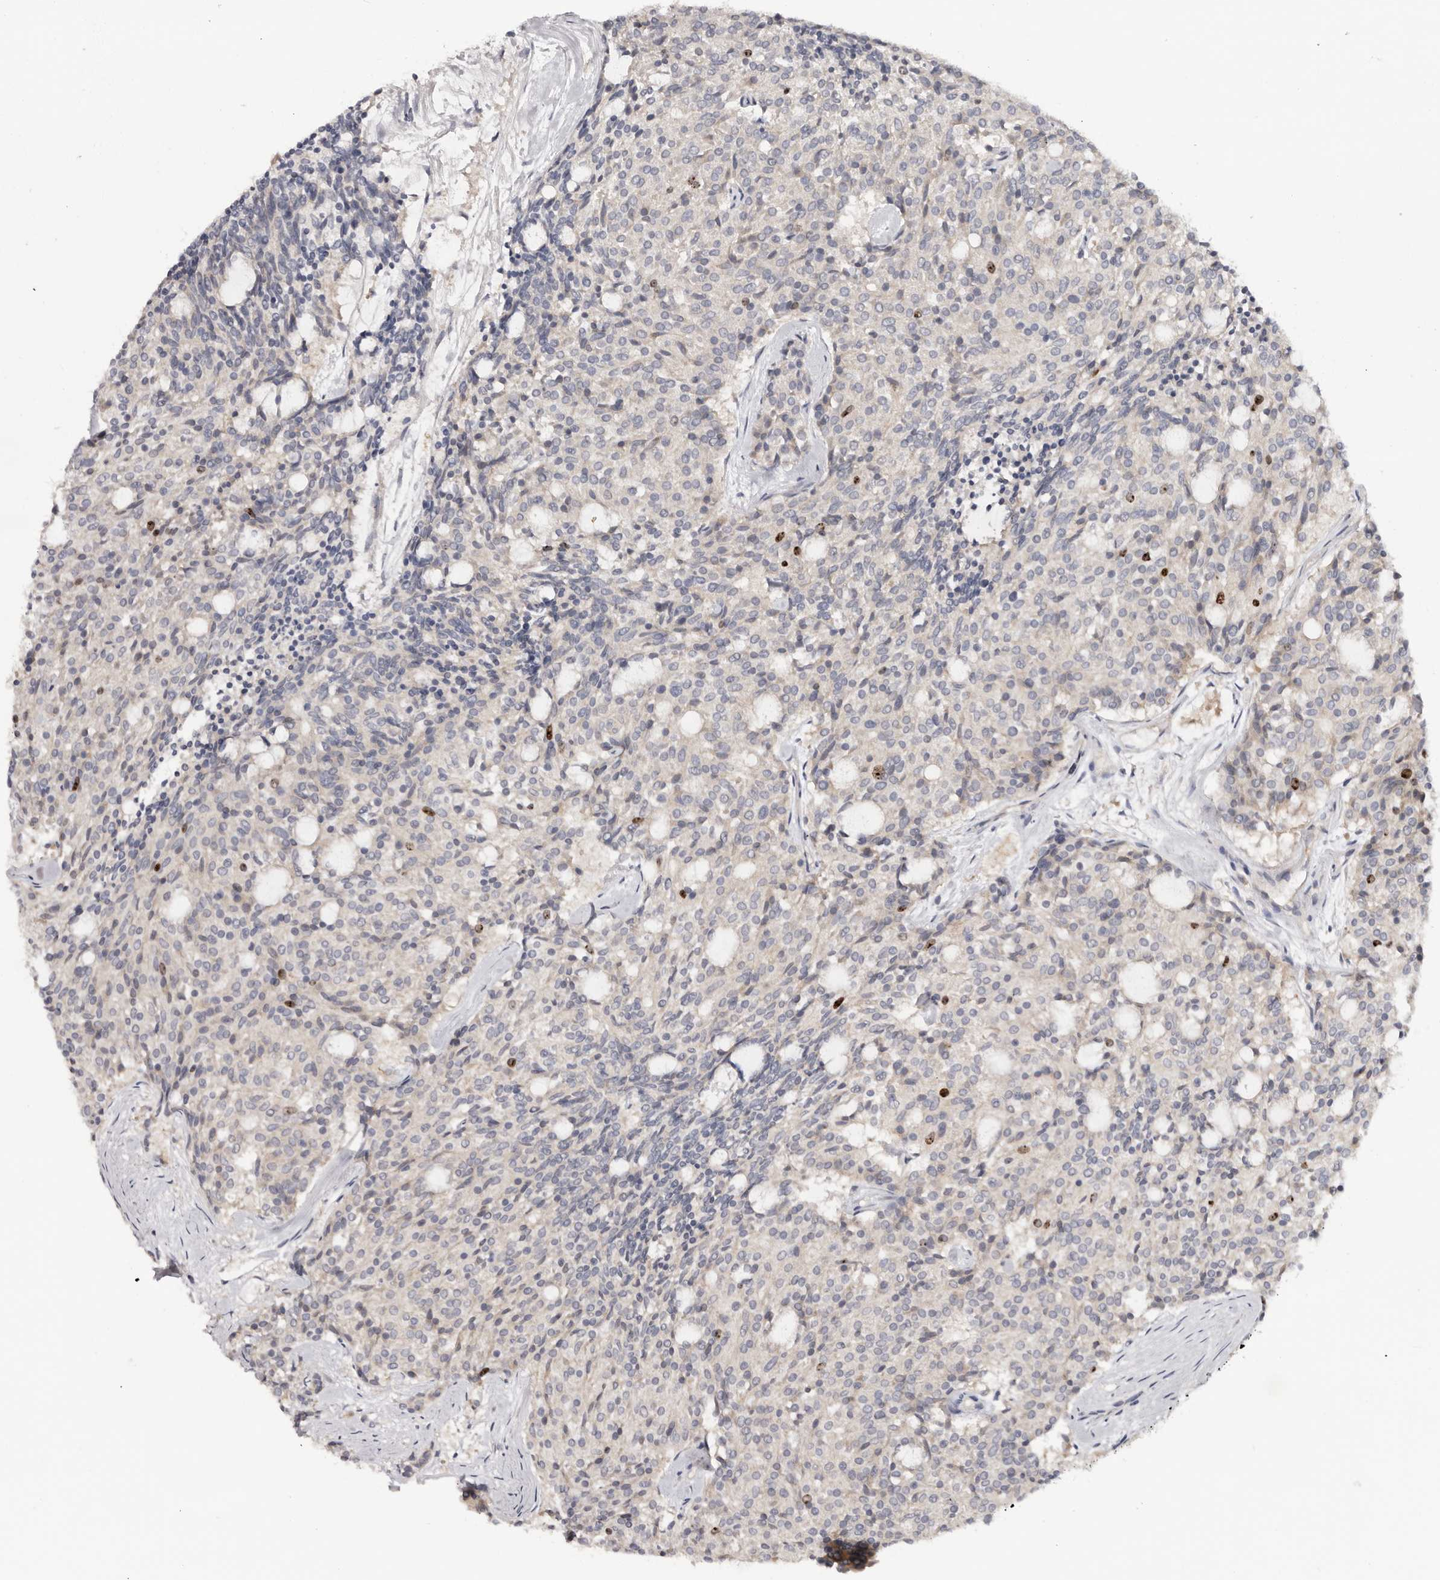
{"staining": {"intensity": "moderate", "quantity": "<25%", "location": "nuclear"}, "tissue": "carcinoid", "cell_type": "Tumor cells", "image_type": "cancer", "snomed": [{"axis": "morphology", "description": "Carcinoid, malignant, NOS"}, {"axis": "topography", "description": "Pancreas"}], "caption": "Human carcinoid stained for a protein (brown) demonstrates moderate nuclear positive positivity in about <25% of tumor cells.", "gene": "CCDC190", "patient": {"sex": "female", "age": 54}}